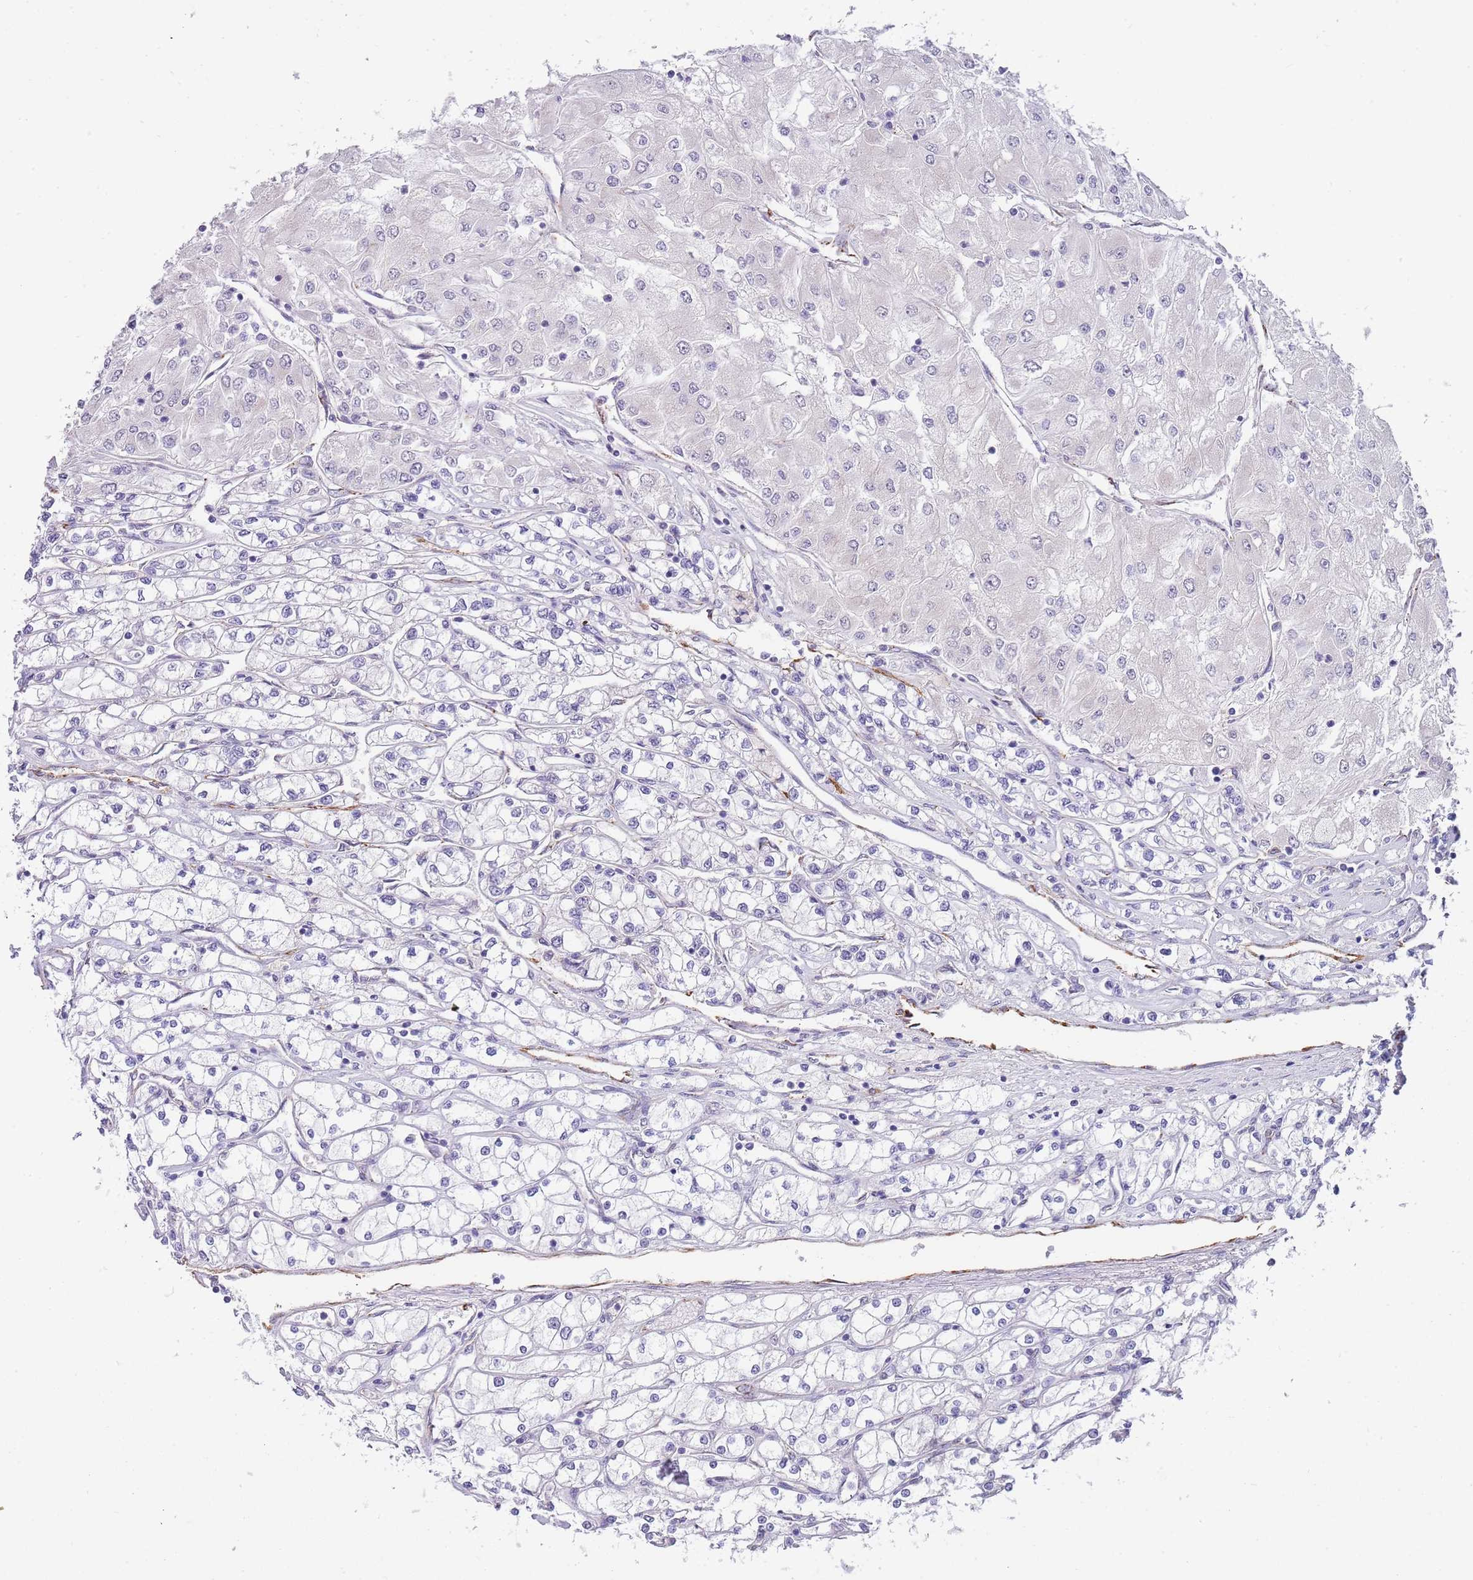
{"staining": {"intensity": "negative", "quantity": "none", "location": "none"}, "tissue": "renal cancer", "cell_type": "Tumor cells", "image_type": "cancer", "snomed": [{"axis": "morphology", "description": "Adenocarcinoma, NOS"}, {"axis": "topography", "description": "Kidney"}], "caption": "Immunohistochemical staining of renal cancer shows no significant expression in tumor cells. (DAB immunohistochemistry (IHC) visualized using brightfield microscopy, high magnification).", "gene": "TNRC6C", "patient": {"sex": "male", "age": 80}}